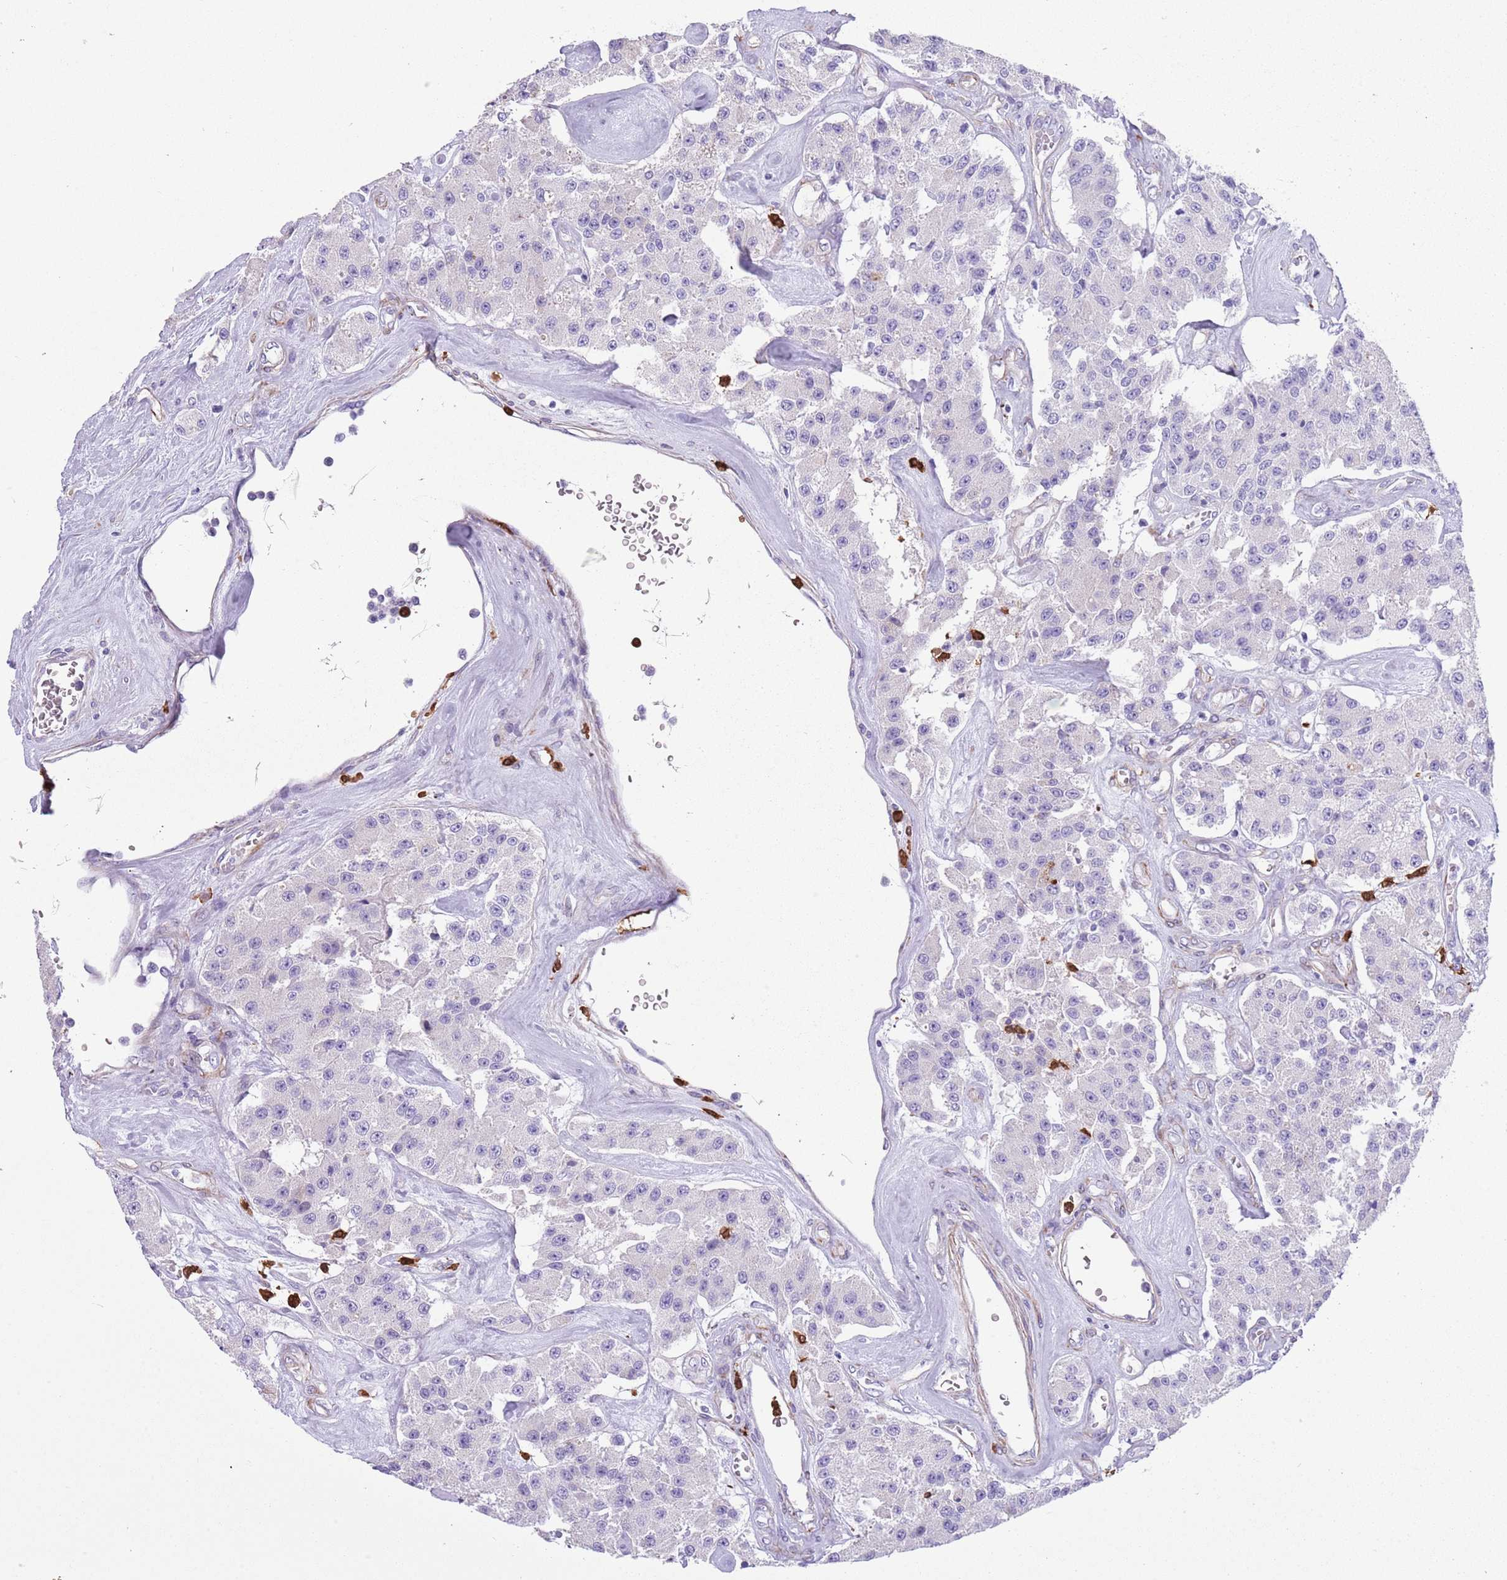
{"staining": {"intensity": "negative", "quantity": "none", "location": "none"}, "tissue": "carcinoid", "cell_type": "Tumor cells", "image_type": "cancer", "snomed": [{"axis": "morphology", "description": "Carcinoid, malignant, NOS"}, {"axis": "topography", "description": "Pancreas"}], "caption": "Tumor cells are negative for protein expression in human malignant carcinoid.", "gene": "TSGA13", "patient": {"sex": "male", "age": 41}}